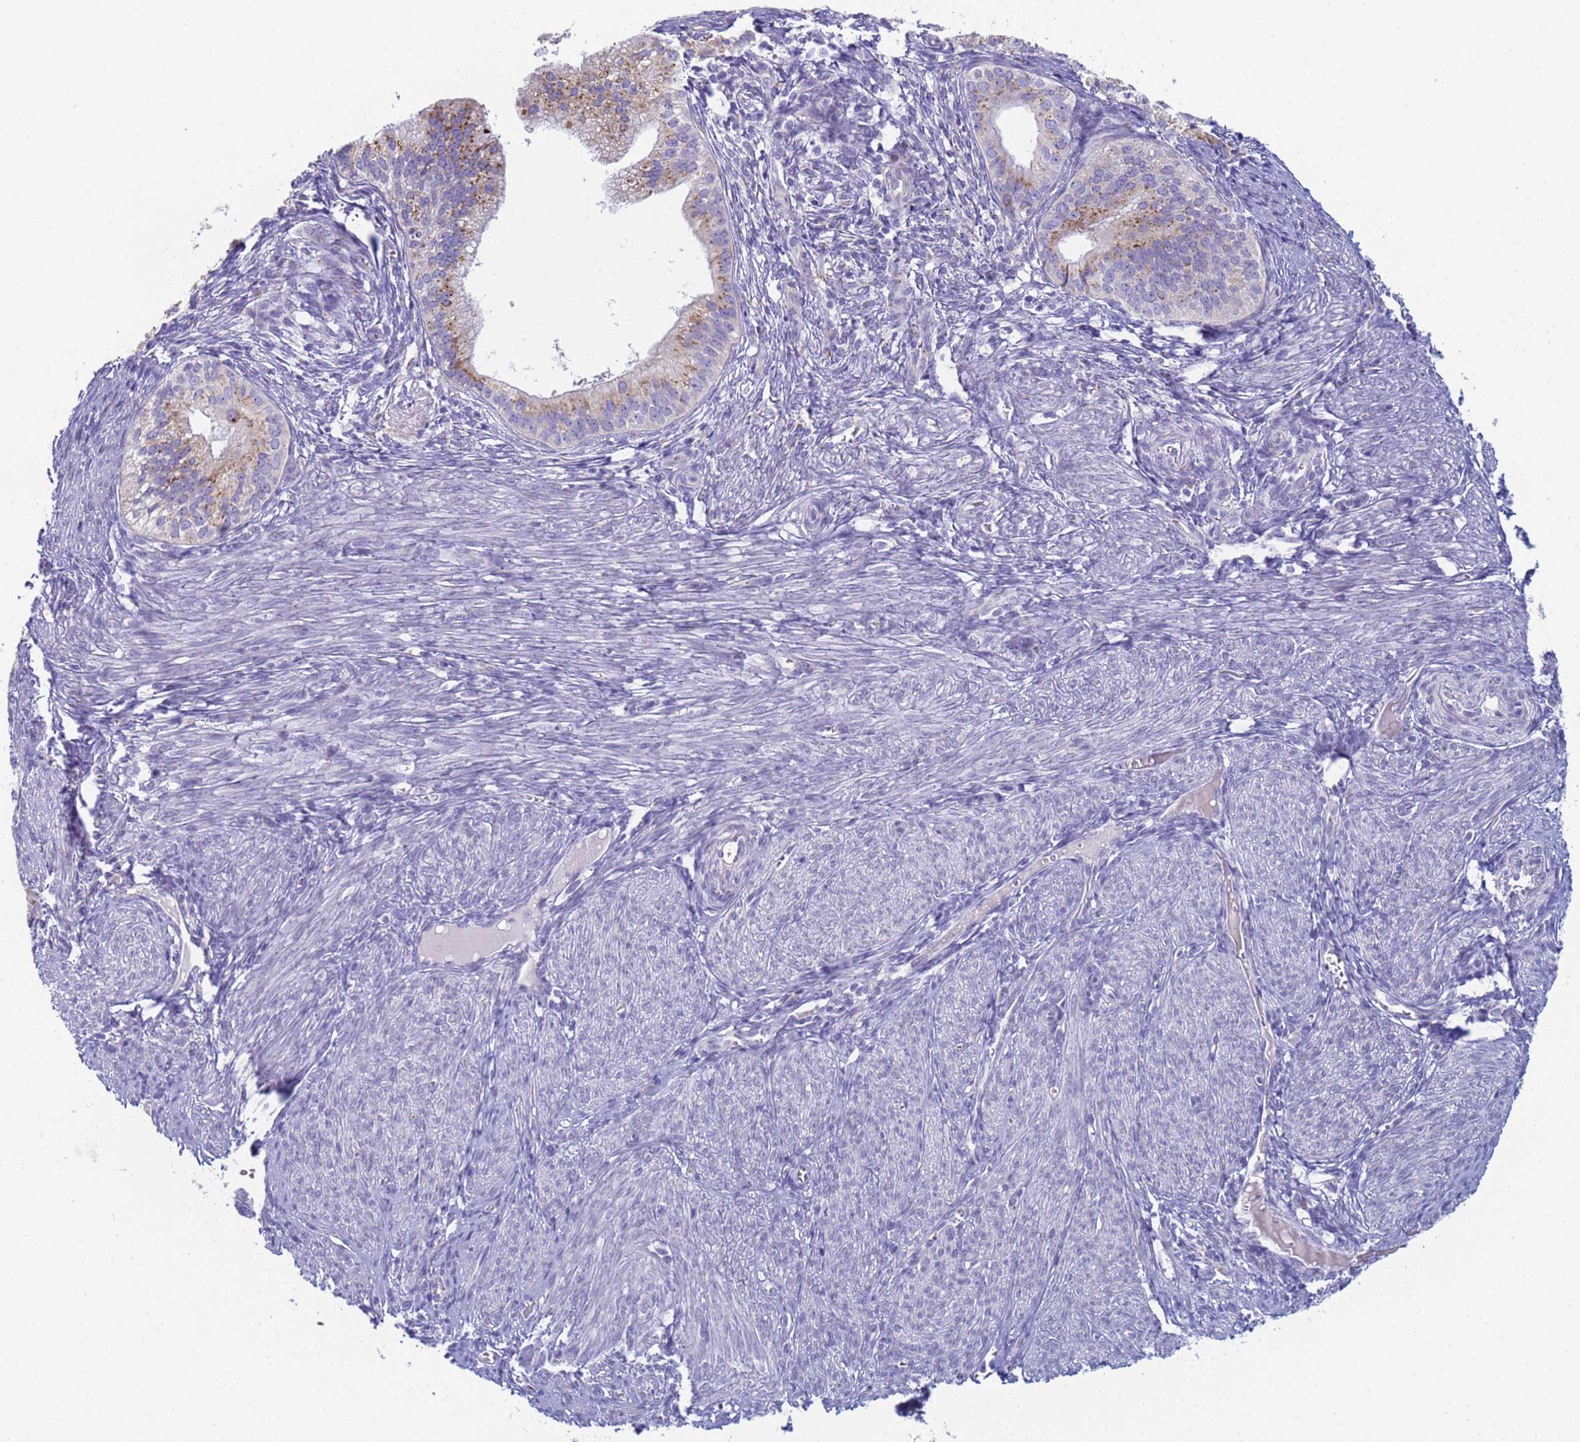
{"staining": {"intensity": "moderate", "quantity": "25%-75%", "location": "cytoplasmic/membranous"}, "tissue": "endometrial cancer", "cell_type": "Tumor cells", "image_type": "cancer", "snomed": [{"axis": "morphology", "description": "Adenocarcinoma, NOS"}, {"axis": "topography", "description": "Endometrium"}], "caption": "Protein analysis of adenocarcinoma (endometrial) tissue displays moderate cytoplasmic/membranous expression in about 25%-75% of tumor cells.", "gene": "CR1", "patient": {"sex": "female", "age": 50}}